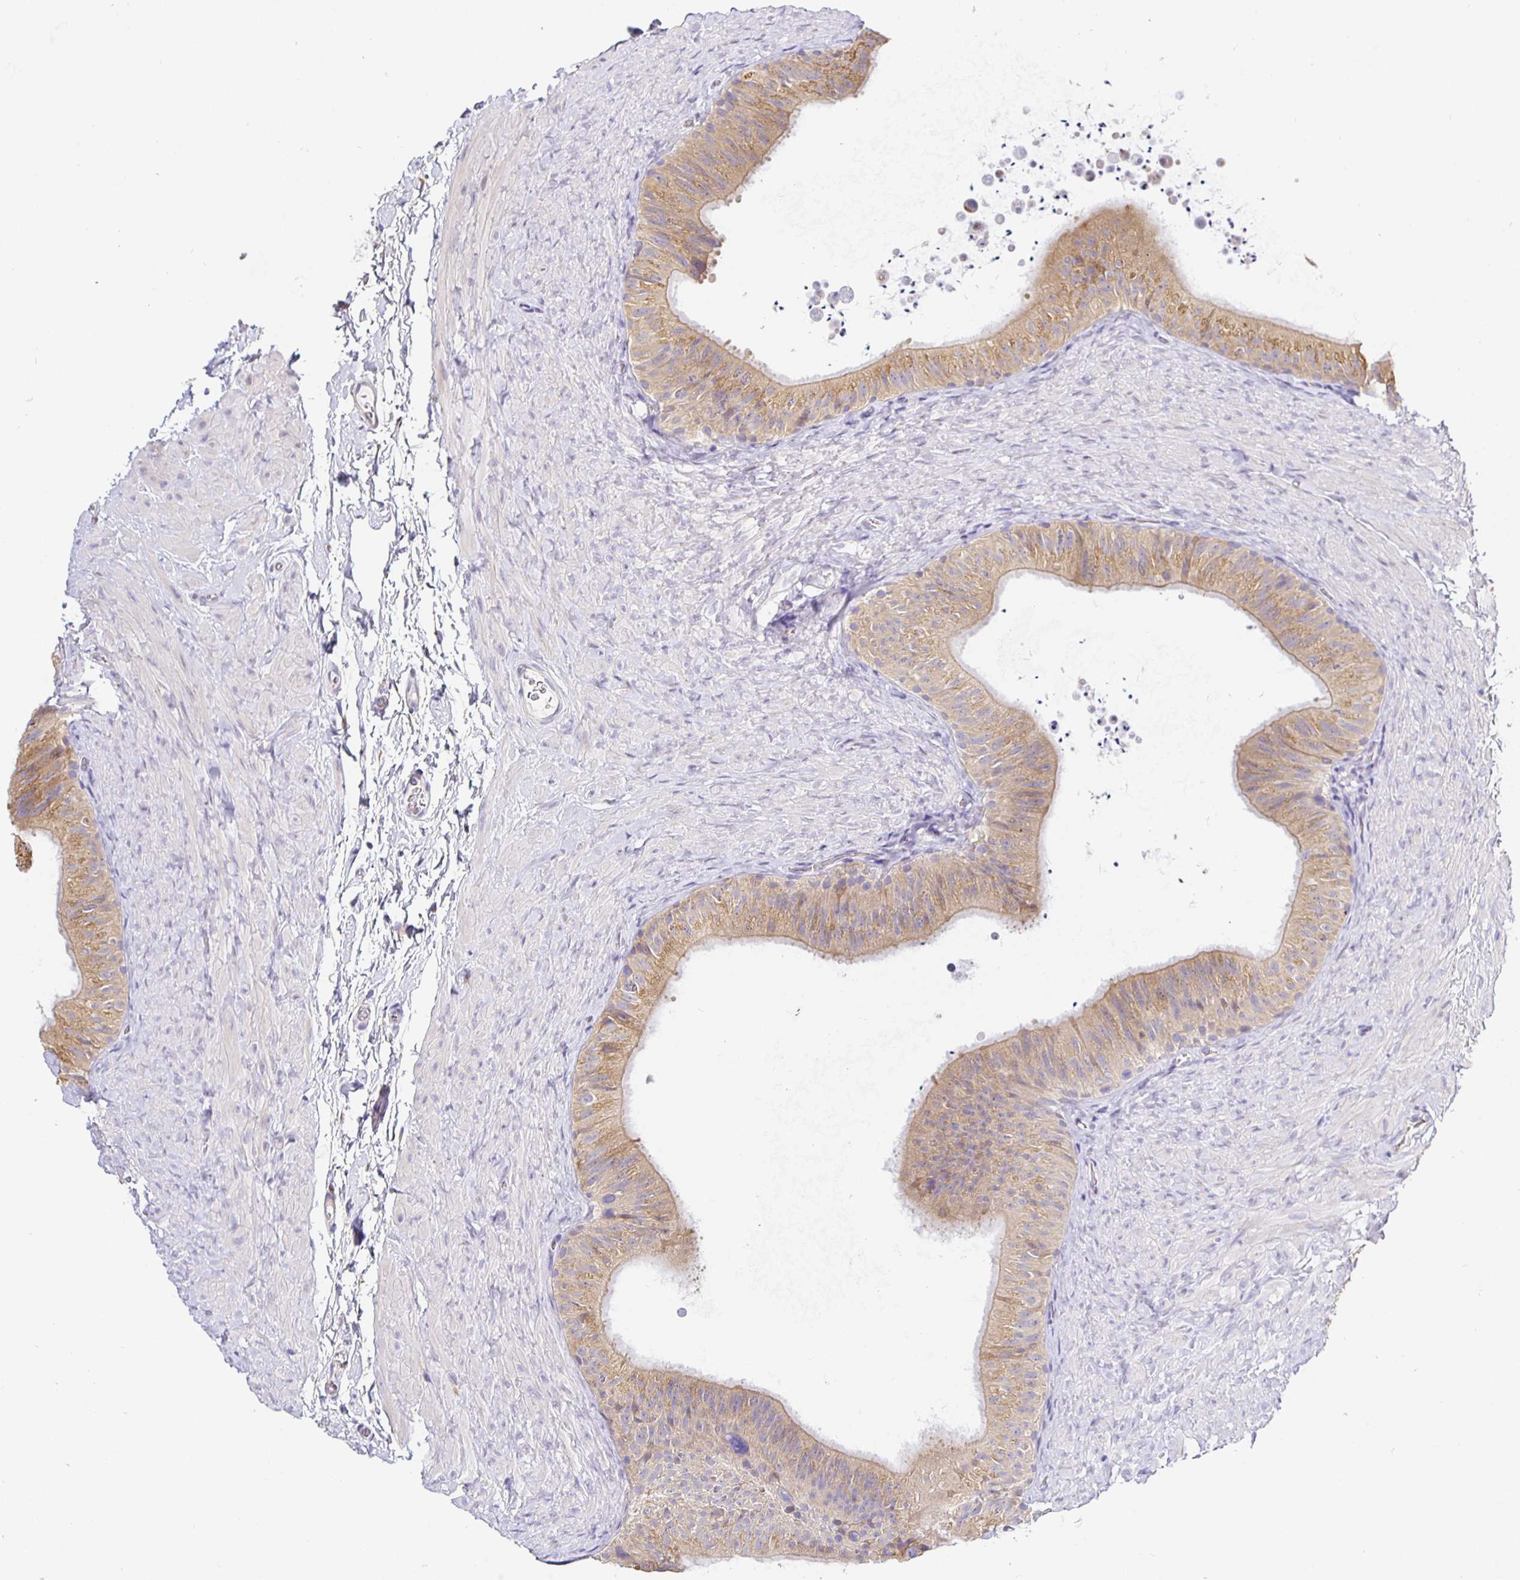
{"staining": {"intensity": "weak", "quantity": ">75%", "location": "cytoplasmic/membranous"}, "tissue": "epididymis", "cell_type": "Glandular cells", "image_type": "normal", "snomed": [{"axis": "morphology", "description": "Normal tissue, NOS"}, {"axis": "topography", "description": "Epididymis, spermatic cord, NOS"}, {"axis": "topography", "description": "Epididymis"}], "caption": "Normal epididymis demonstrates weak cytoplasmic/membranous staining in approximately >75% of glandular cells Nuclei are stained in blue..", "gene": "OPALIN", "patient": {"sex": "male", "age": 31}}